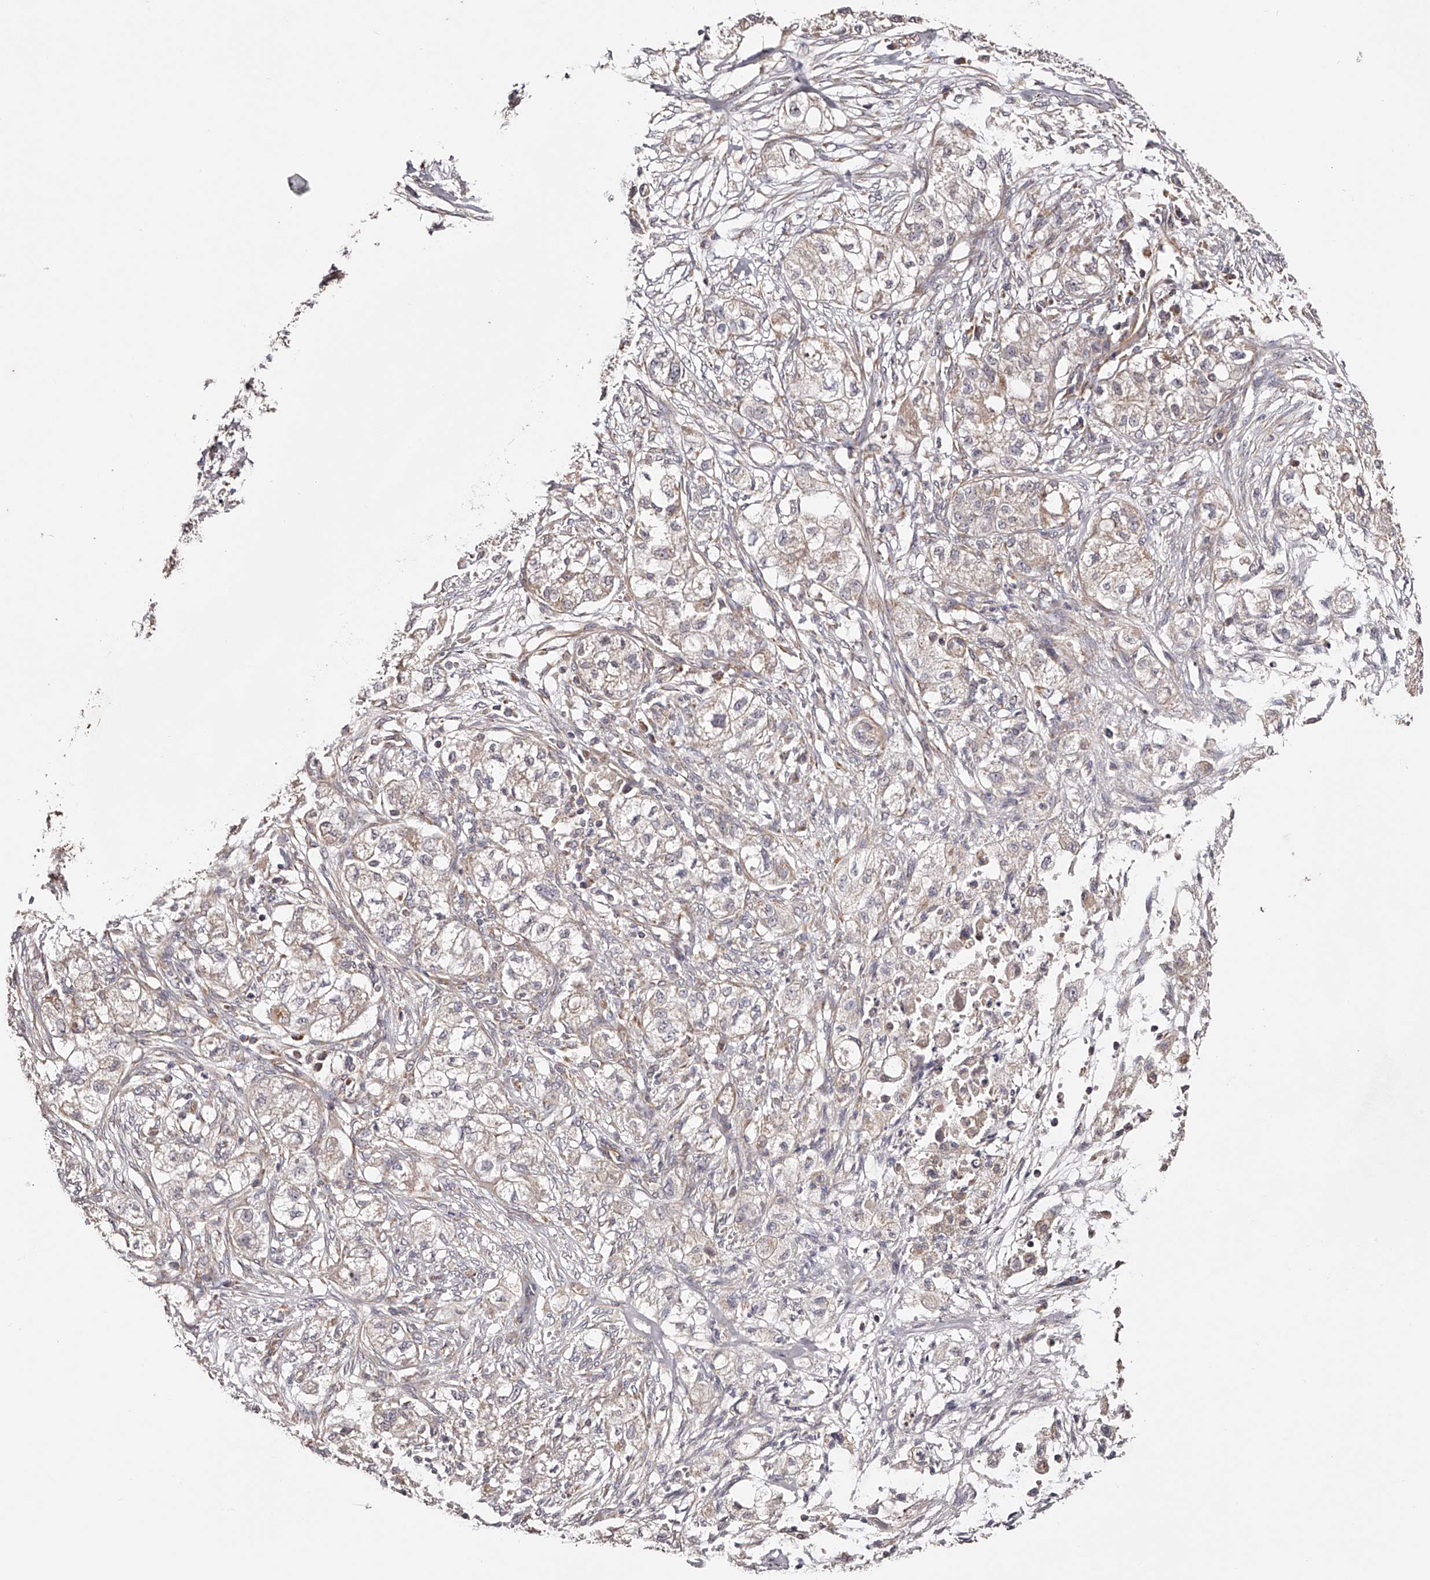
{"staining": {"intensity": "weak", "quantity": "<25%", "location": "cytoplasmic/membranous"}, "tissue": "pancreatic cancer", "cell_type": "Tumor cells", "image_type": "cancer", "snomed": [{"axis": "morphology", "description": "Adenocarcinoma, NOS"}, {"axis": "topography", "description": "Pancreas"}], "caption": "Immunohistochemical staining of adenocarcinoma (pancreatic) shows no significant expression in tumor cells.", "gene": "USP21", "patient": {"sex": "female", "age": 78}}